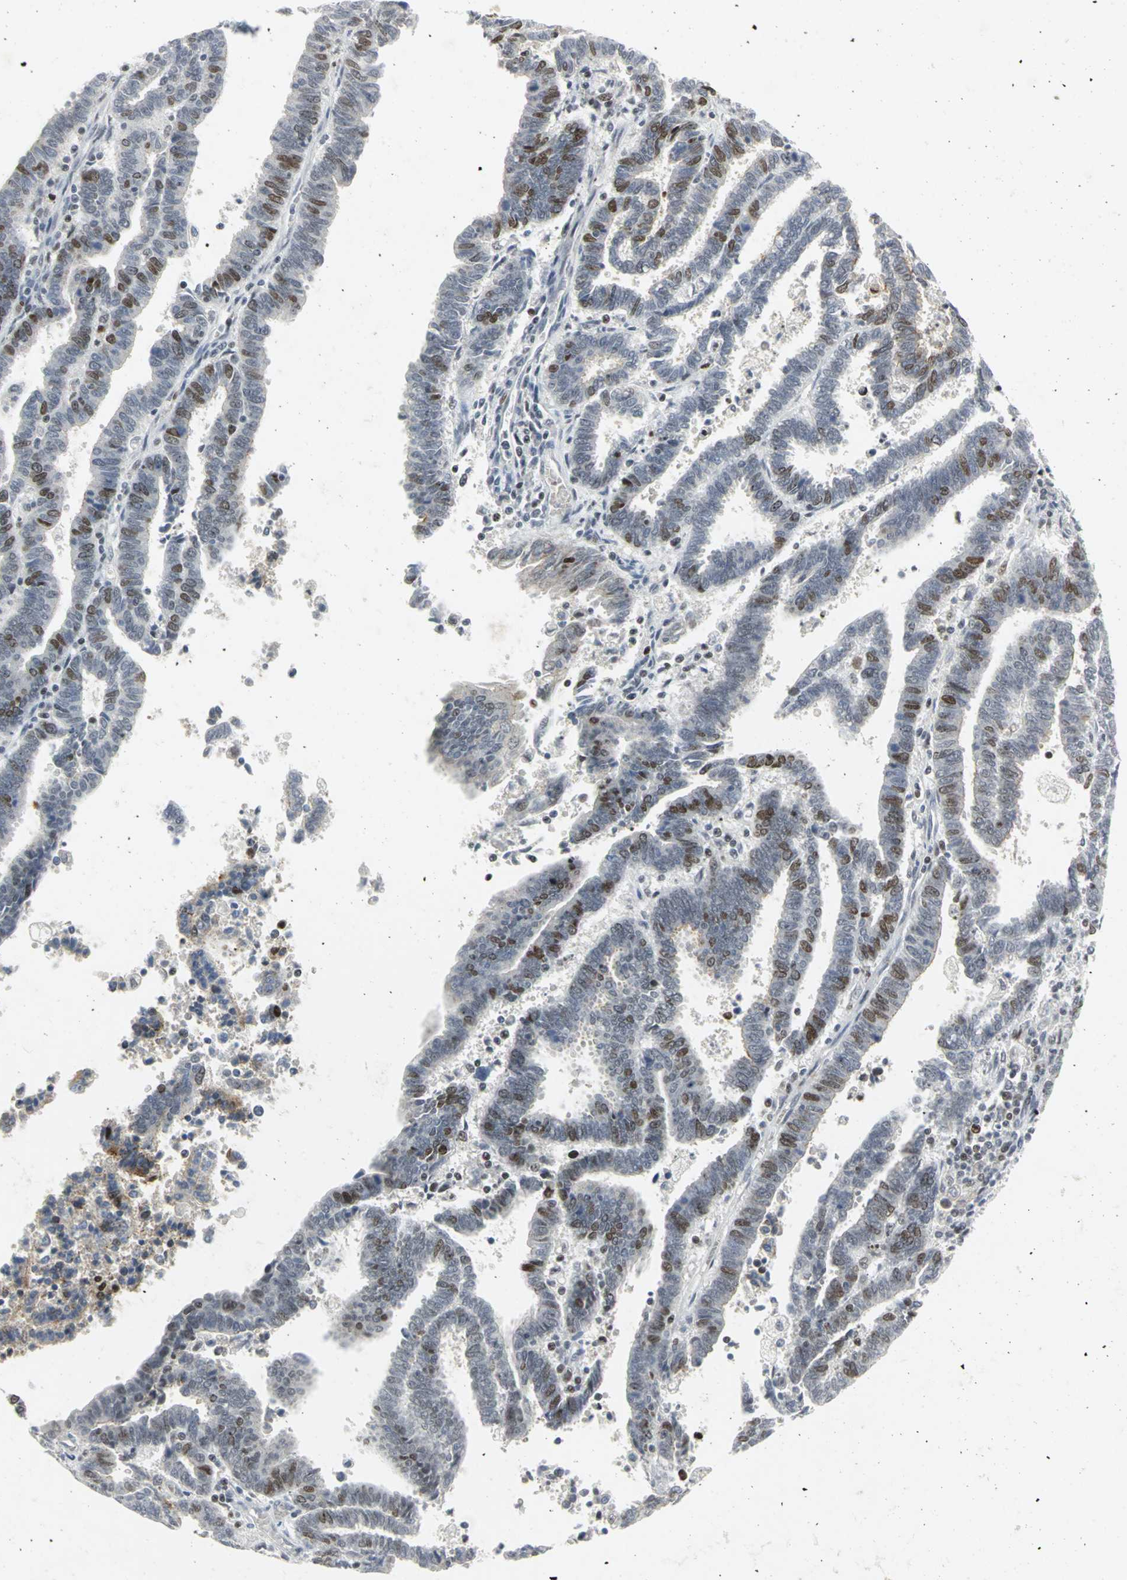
{"staining": {"intensity": "moderate", "quantity": "25%-75%", "location": "nuclear"}, "tissue": "endometrial cancer", "cell_type": "Tumor cells", "image_type": "cancer", "snomed": [{"axis": "morphology", "description": "Adenocarcinoma, NOS"}, {"axis": "topography", "description": "Uterus"}], "caption": "Immunohistochemical staining of endometrial cancer displays medium levels of moderate nuclear protein expression in approximately 25%-75% of tumor cells.", "gene": "RPA1", "patient": {"sex": "female", "age": 83}}